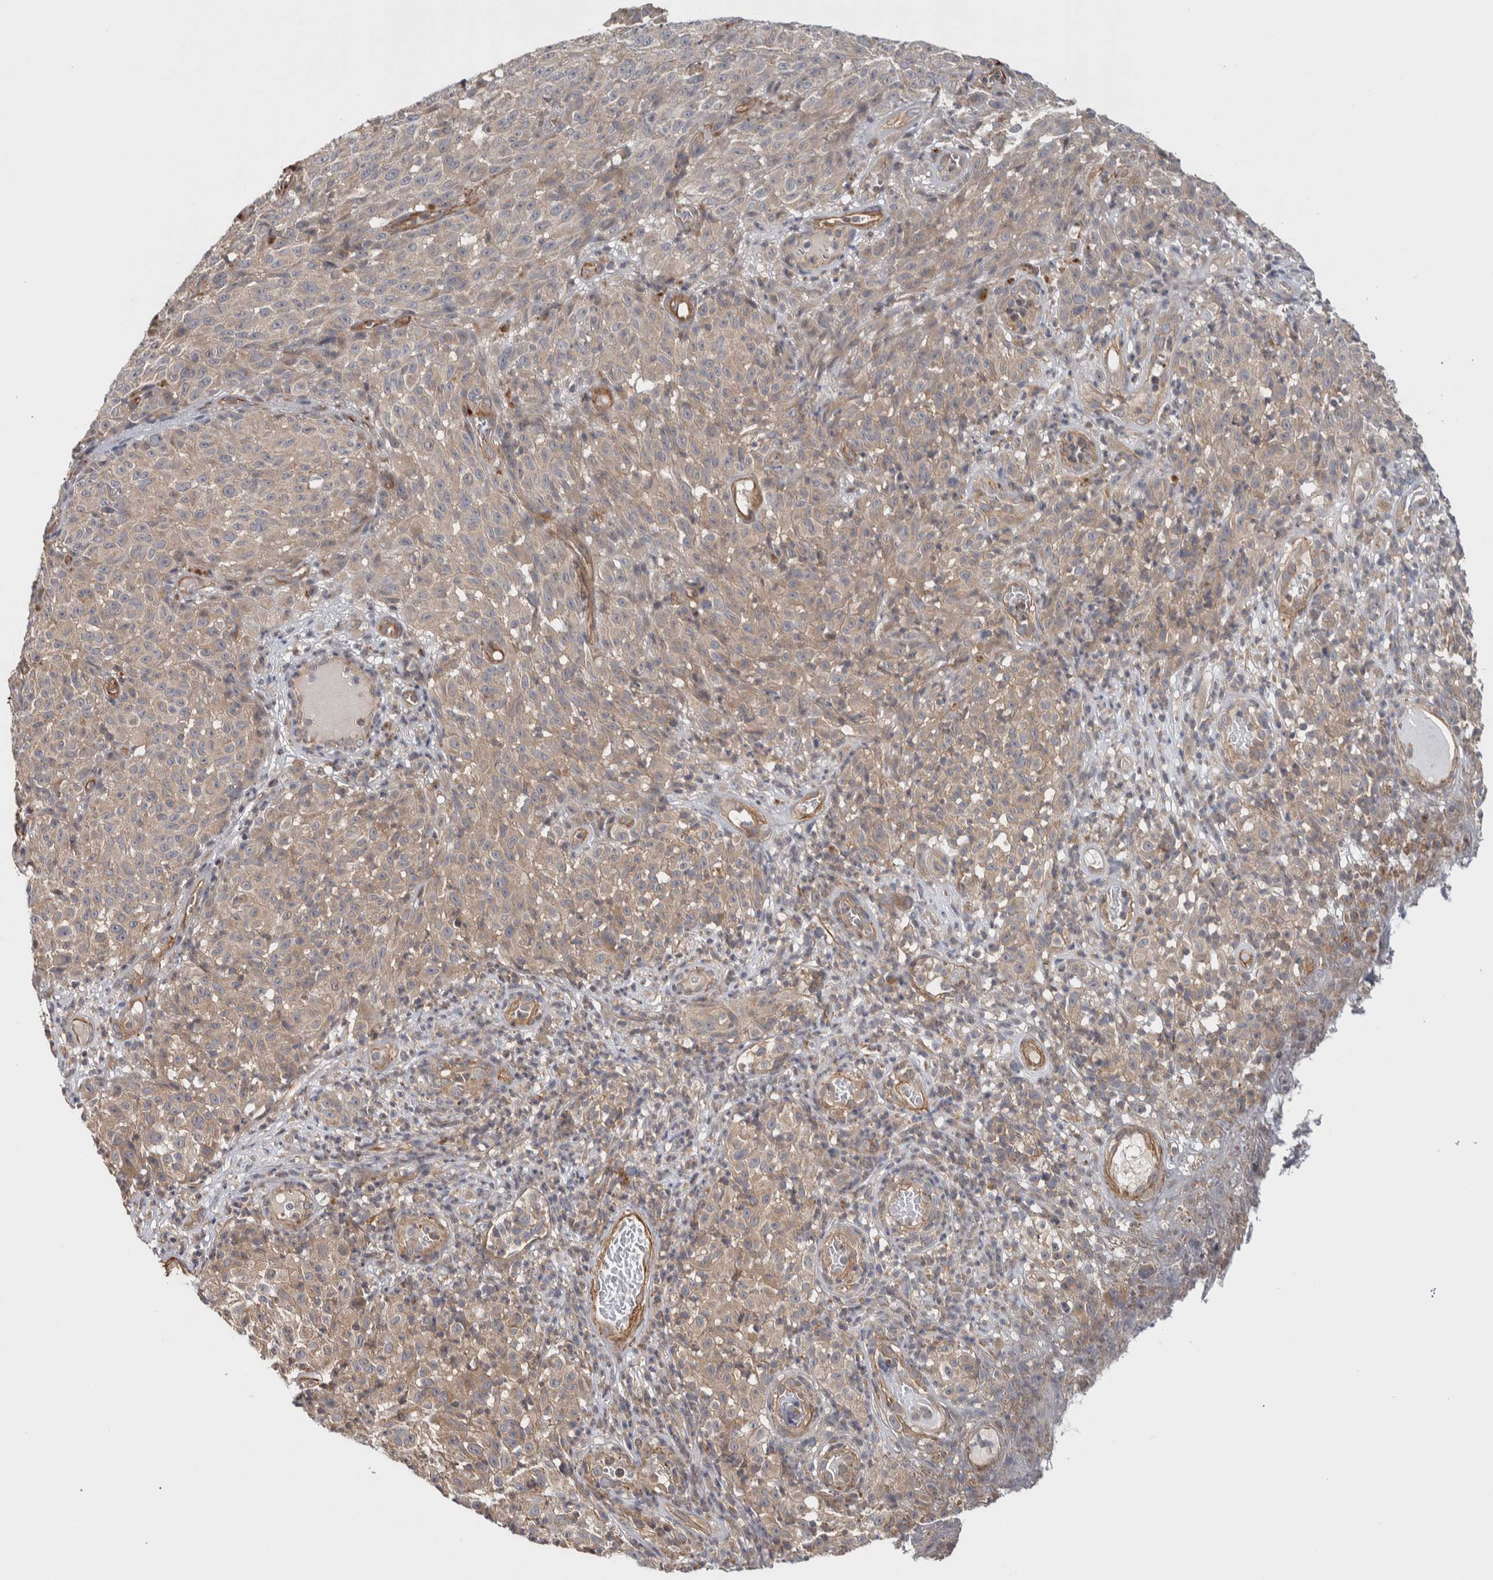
{"staining": {"intensity": "weak", "quantity": "25%-75%", "location": "cytoplasmic/membranous"}, "tissue": "melanoma", "cell_type": "Tumor cells", "image_type": "cancer", "snomed": [{"axis": "morphology", "description": "Malignant melanoma, NOS"}, {"axis": "topography", "description": "Skin"}], "caption": "Immunohistochemical staining of human melanoma shows weak cytoplasmic/membranous protein staining in about 25%-75% of tumor cells. Nuclei are stained in blue.", "gene": "CHMP4C", "patient": {"sex": "female", "age": 82}}